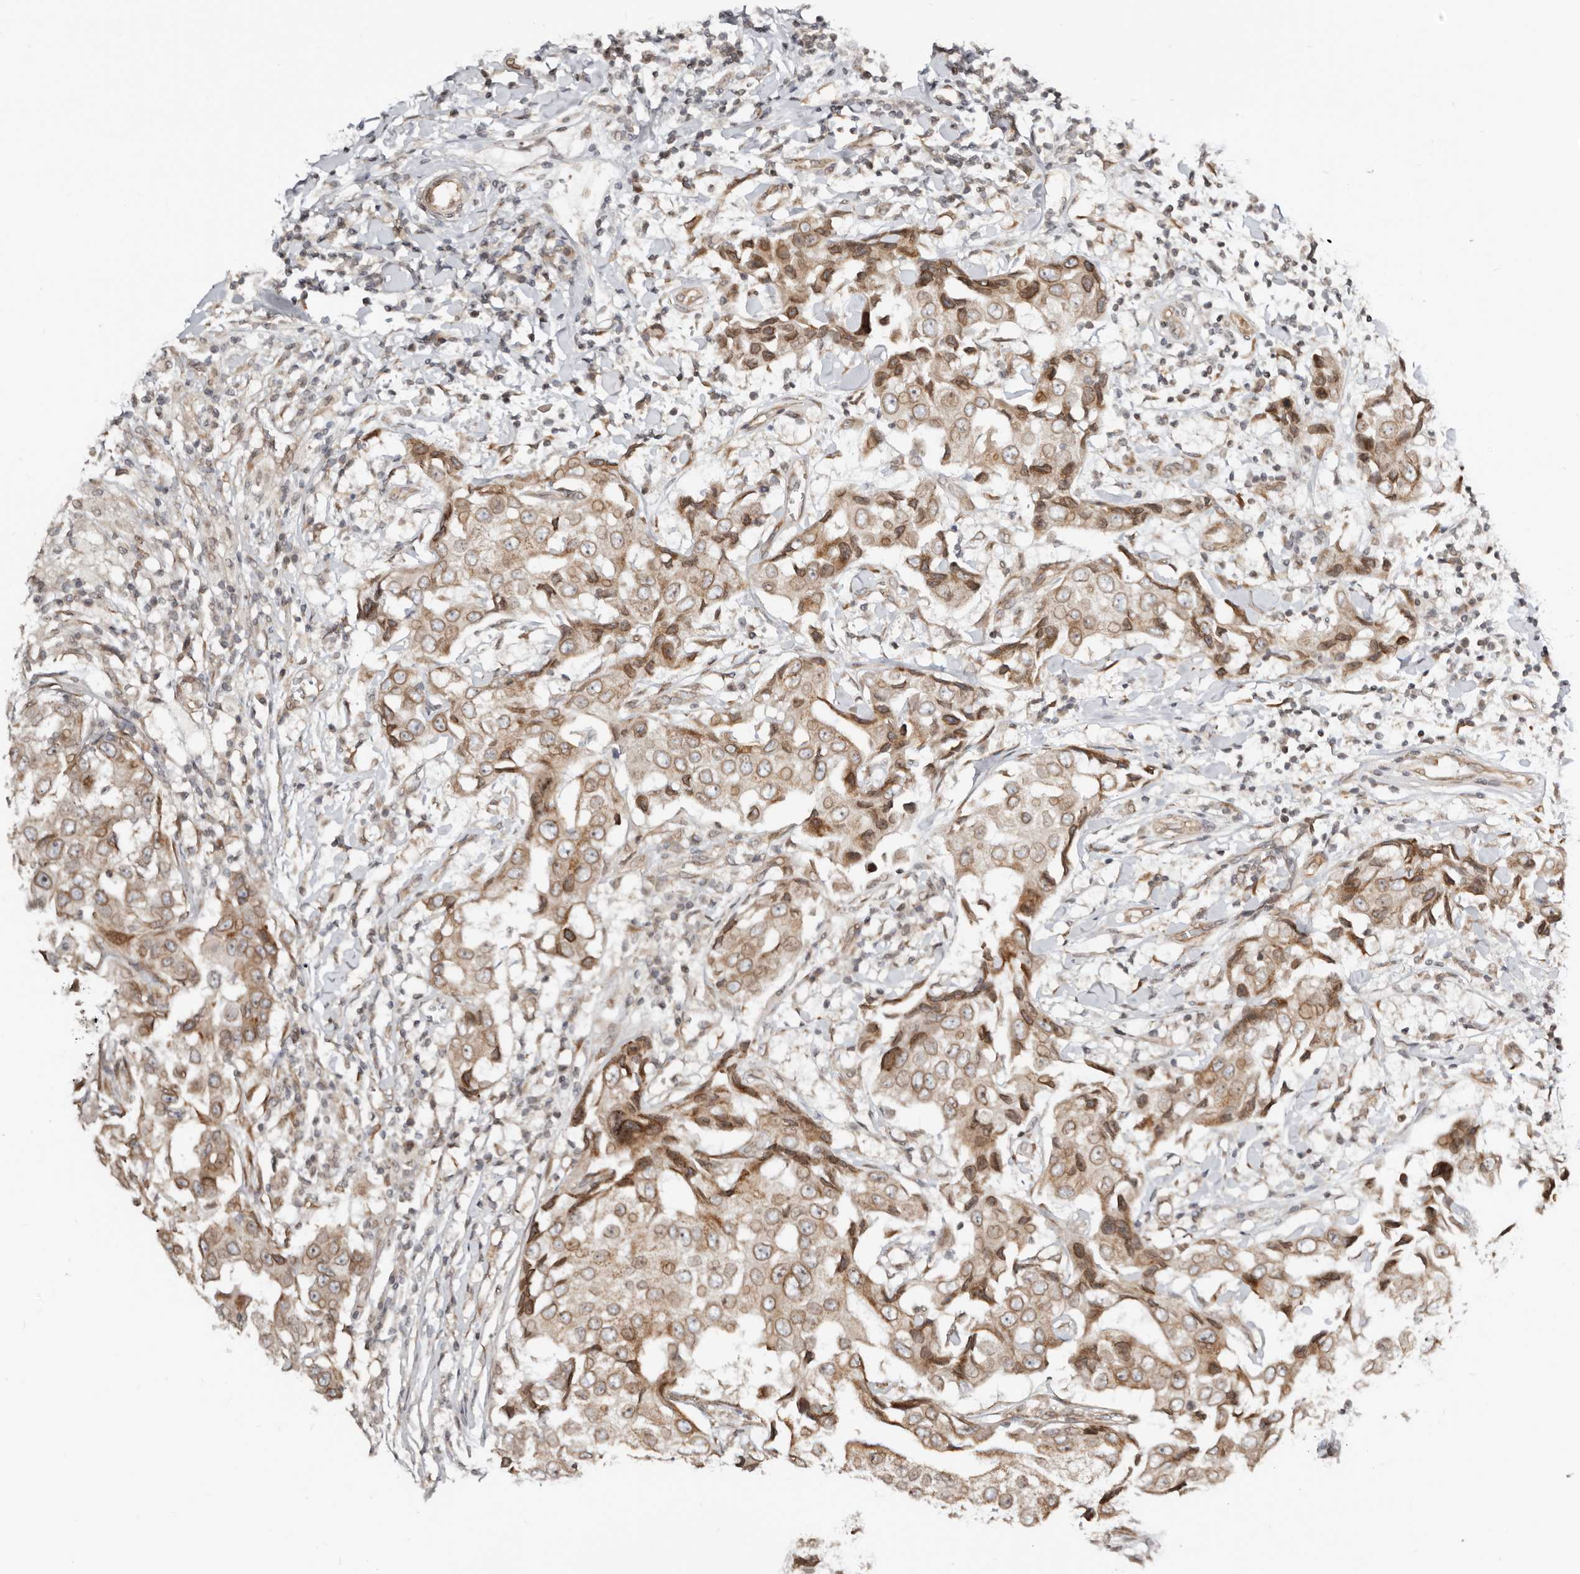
{"staining": {"intensity": "moderate", "quantity": ">75%", "location": "cytoplasmic/membranous,nuclear"}, "tissue": "breast cancer", "cell_type": "Tumor cells", "image_type": "cancer", "snomed": [{"axis": "morphology", "description": "Duct carcinoma"}, {"axis": "topography", "description": "Breast"}], "caption": "Brown immunohistochemical staining in invasive ductal carcinoma (breast) displays moderate cytoplasmic/membranous and nuclear expression in approximately >75% of tumor cells.", "gene": "NUP153", "patient": {"sex": "female", "age": 27}}